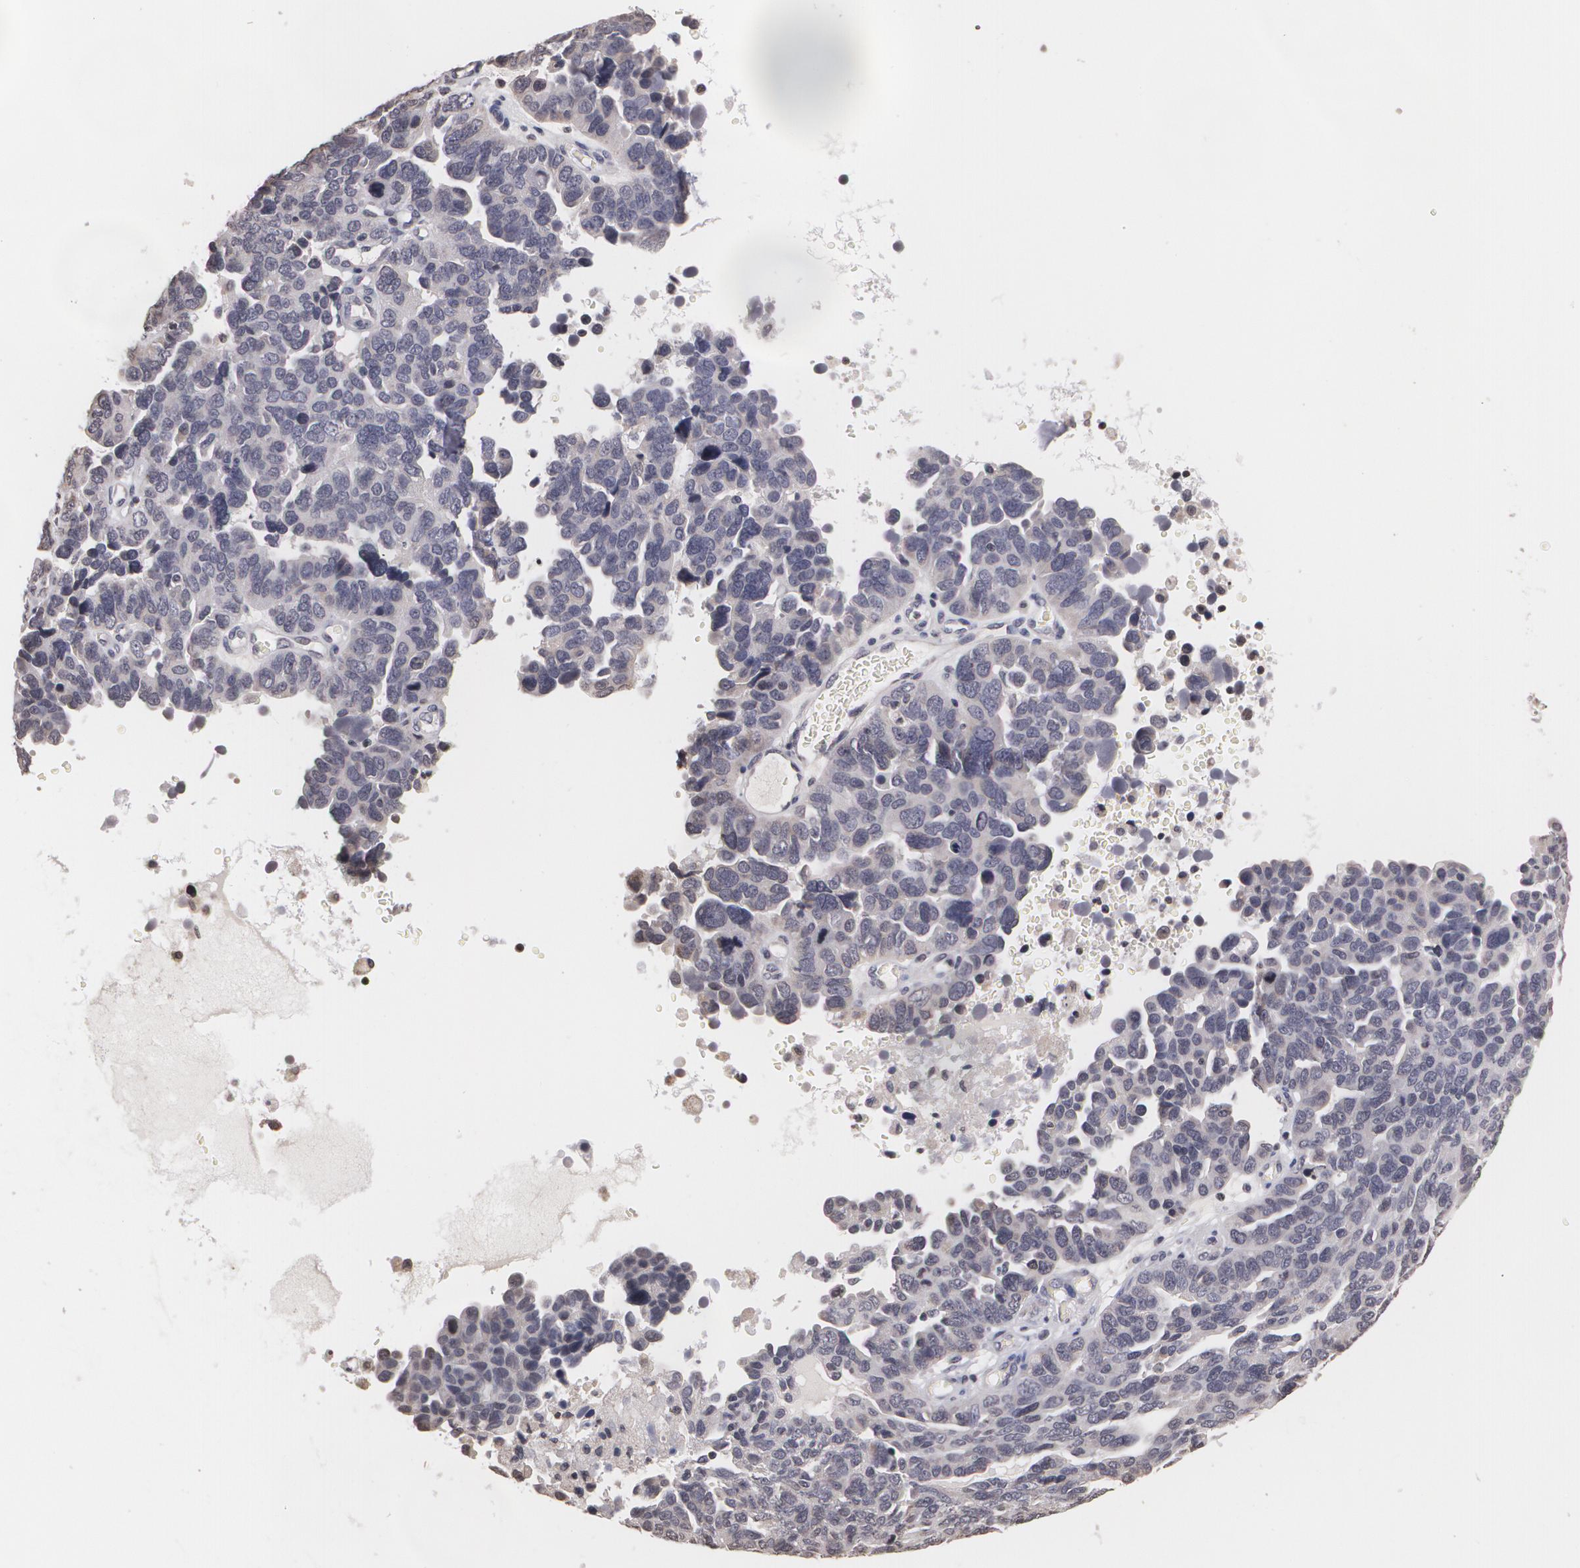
{"staining": {"intensity": "negative", "quantity": "none", "location": "none"}, "tissue": "ovarian cancer", "cell_type": "Tumor cells", "image_type": "cancer", "snomed": [{"axis": "morphology", "description": "Cystadenocarcinoma, serous, NOS"}, {"axis": "topography", "description": "Ovary"}], "caption": "Tumor cells show no significant protein positivity in ovarian cancer. (Stains: DAB immunohistochemistry (IHC) with hematoxylin counter stain, Microscopy: brightfield microscopy at high magnification).", "gene": "THRB", "patient": {"sex": "female", "age": 64}}